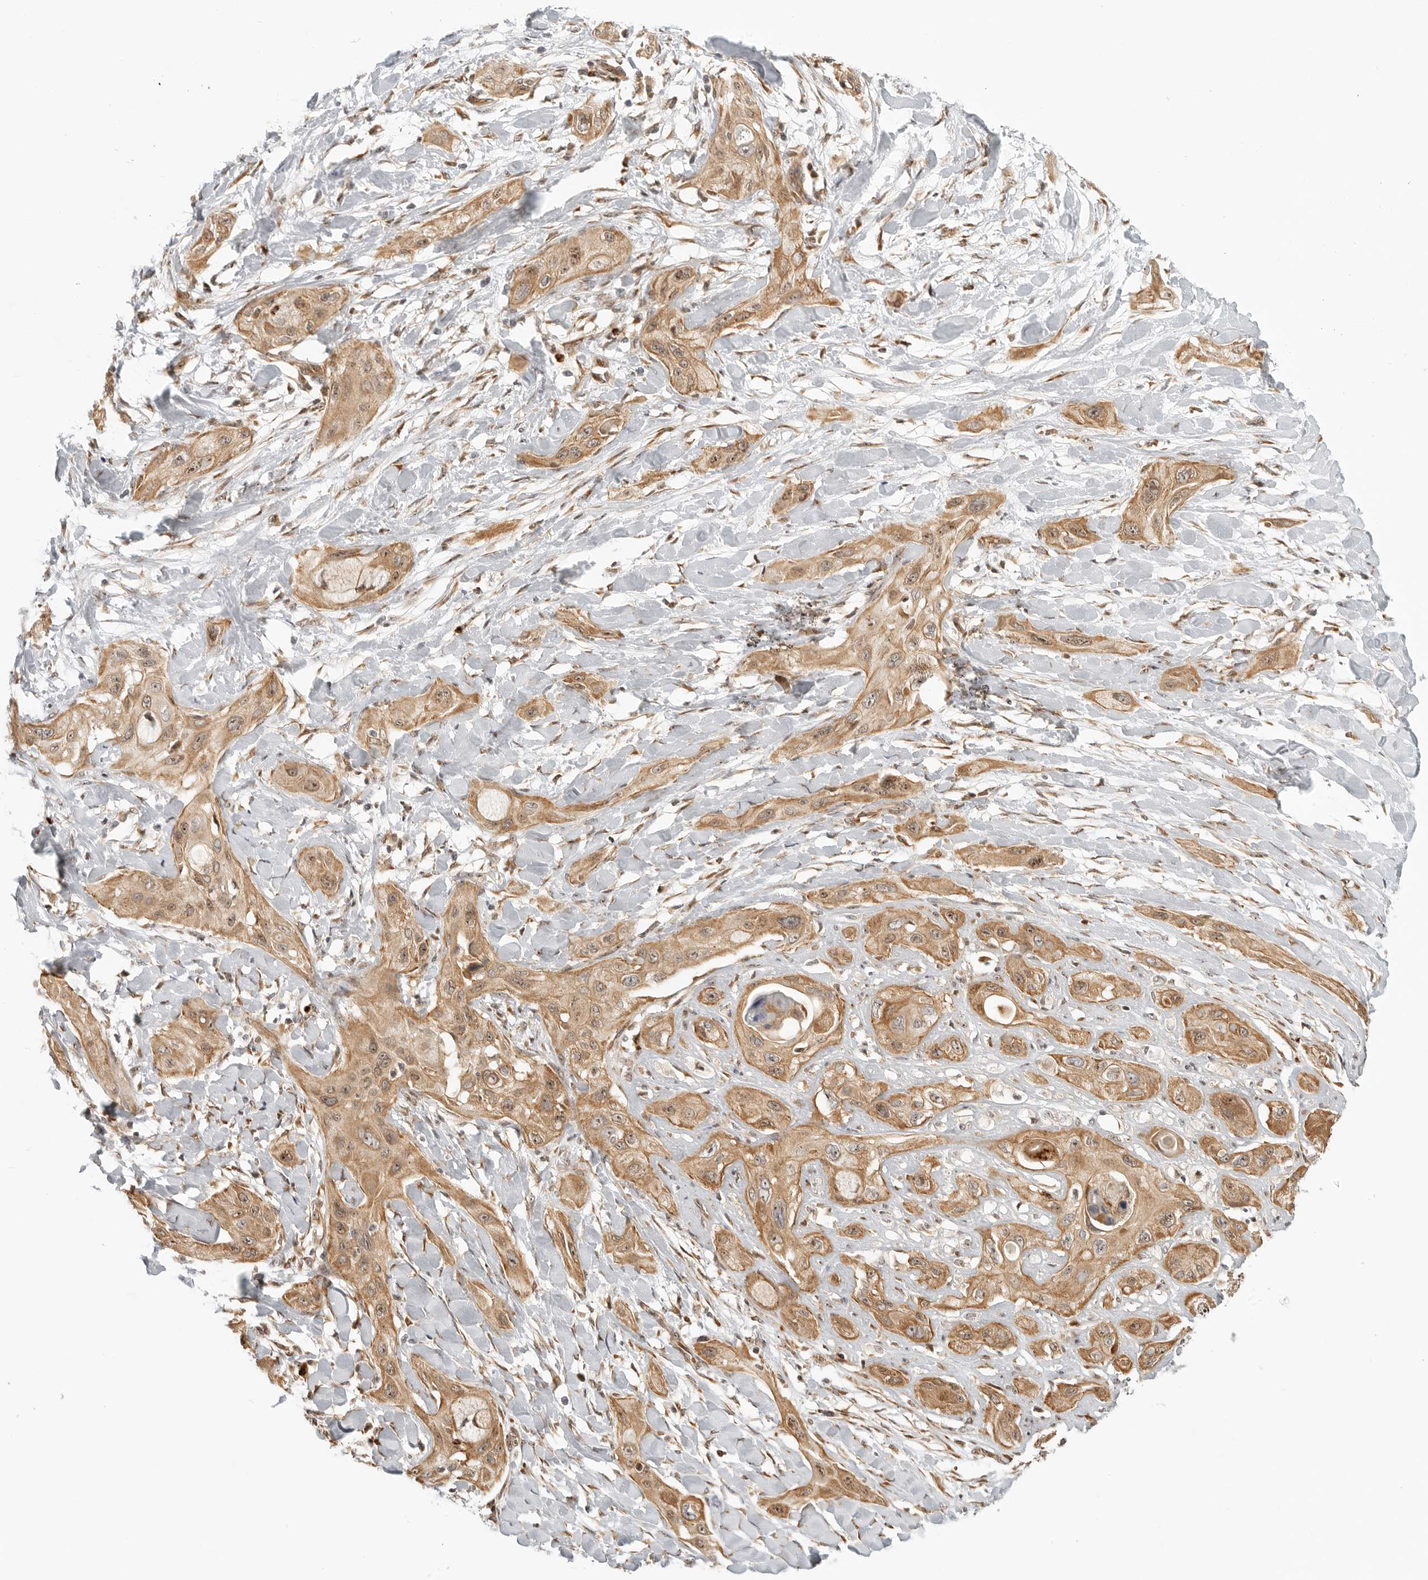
{"staining": {"intensity": "moderate", "quantity": ">75%", "location": "cytoplasmic/membranous,nuclear"}, "tissue": "lung cancer", "cell_type": "Tumor cells", "image_type": "cancer", "snomed": [{"axis": "morphology", "description": "Squamous cell carcinoma, NOS"}, {"axis": "topography", "description": "Lung"}], "caption": "Protein staining shows moderate cytoplasmic/membranous and nuclear expression in approximately >75% of tumor cells in lung cancer (squamous cell carcinoma).", "gene": "DSCC1", "patient": {"sex": "female", "age": 47}}